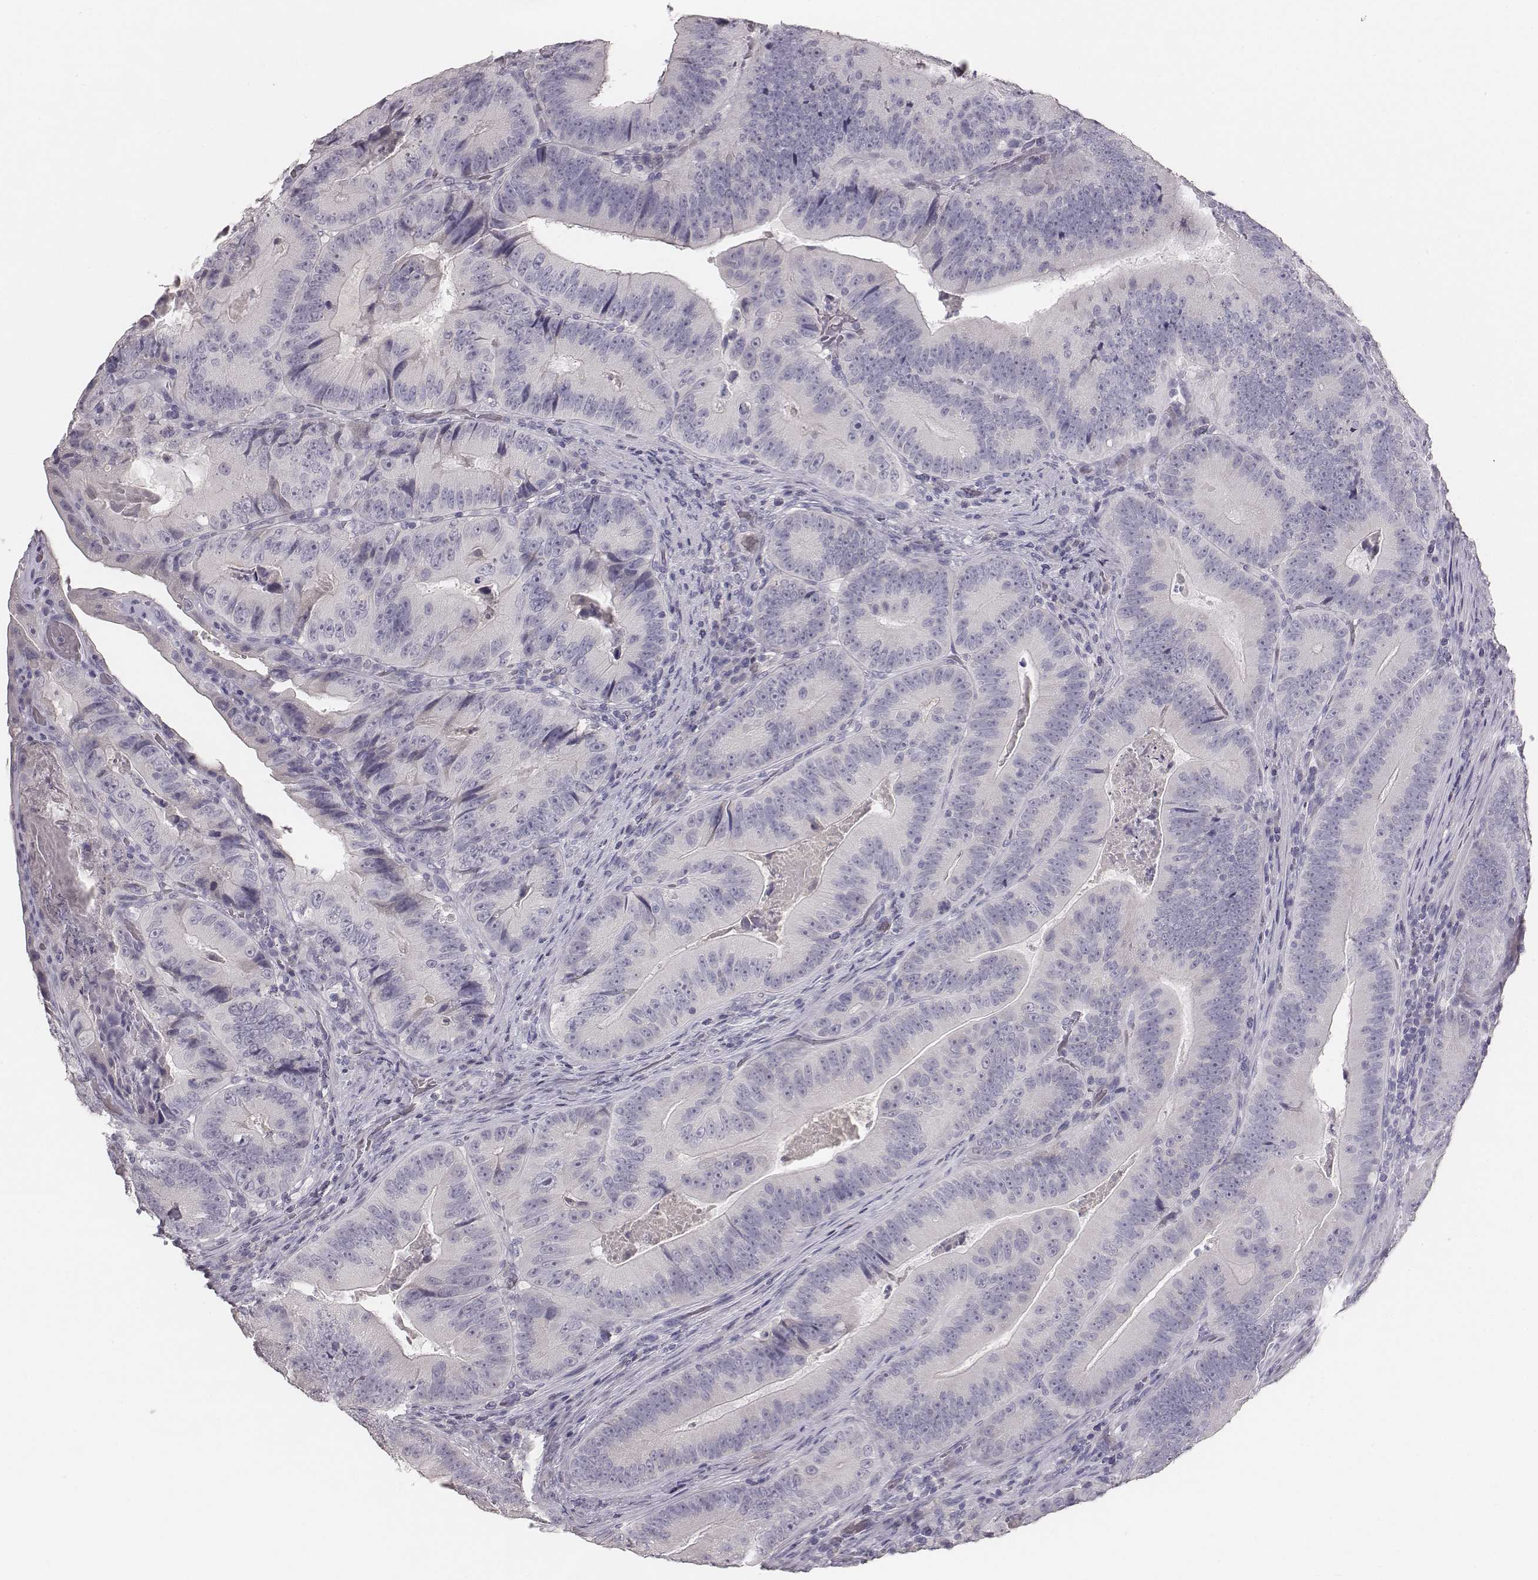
{"staining": {"intensity": "negative", "quantity": "none", "location": "none"}, "tissue": "colorectal cancer", "cell_type": "Tumor cells", "image_type": "cancer", "snomed": [{"axis": "morphology", "description": "Adenocarcinoma, NOS"}, {"axis": "topography", "description": "Colon"}], "caption": "Human colorectal adenocarcinoma stained for a protein using IHC demonstrates no positivity in tumor cells.", "gene": "MYH6", "patient": {"sex": "female", "age": 86}}